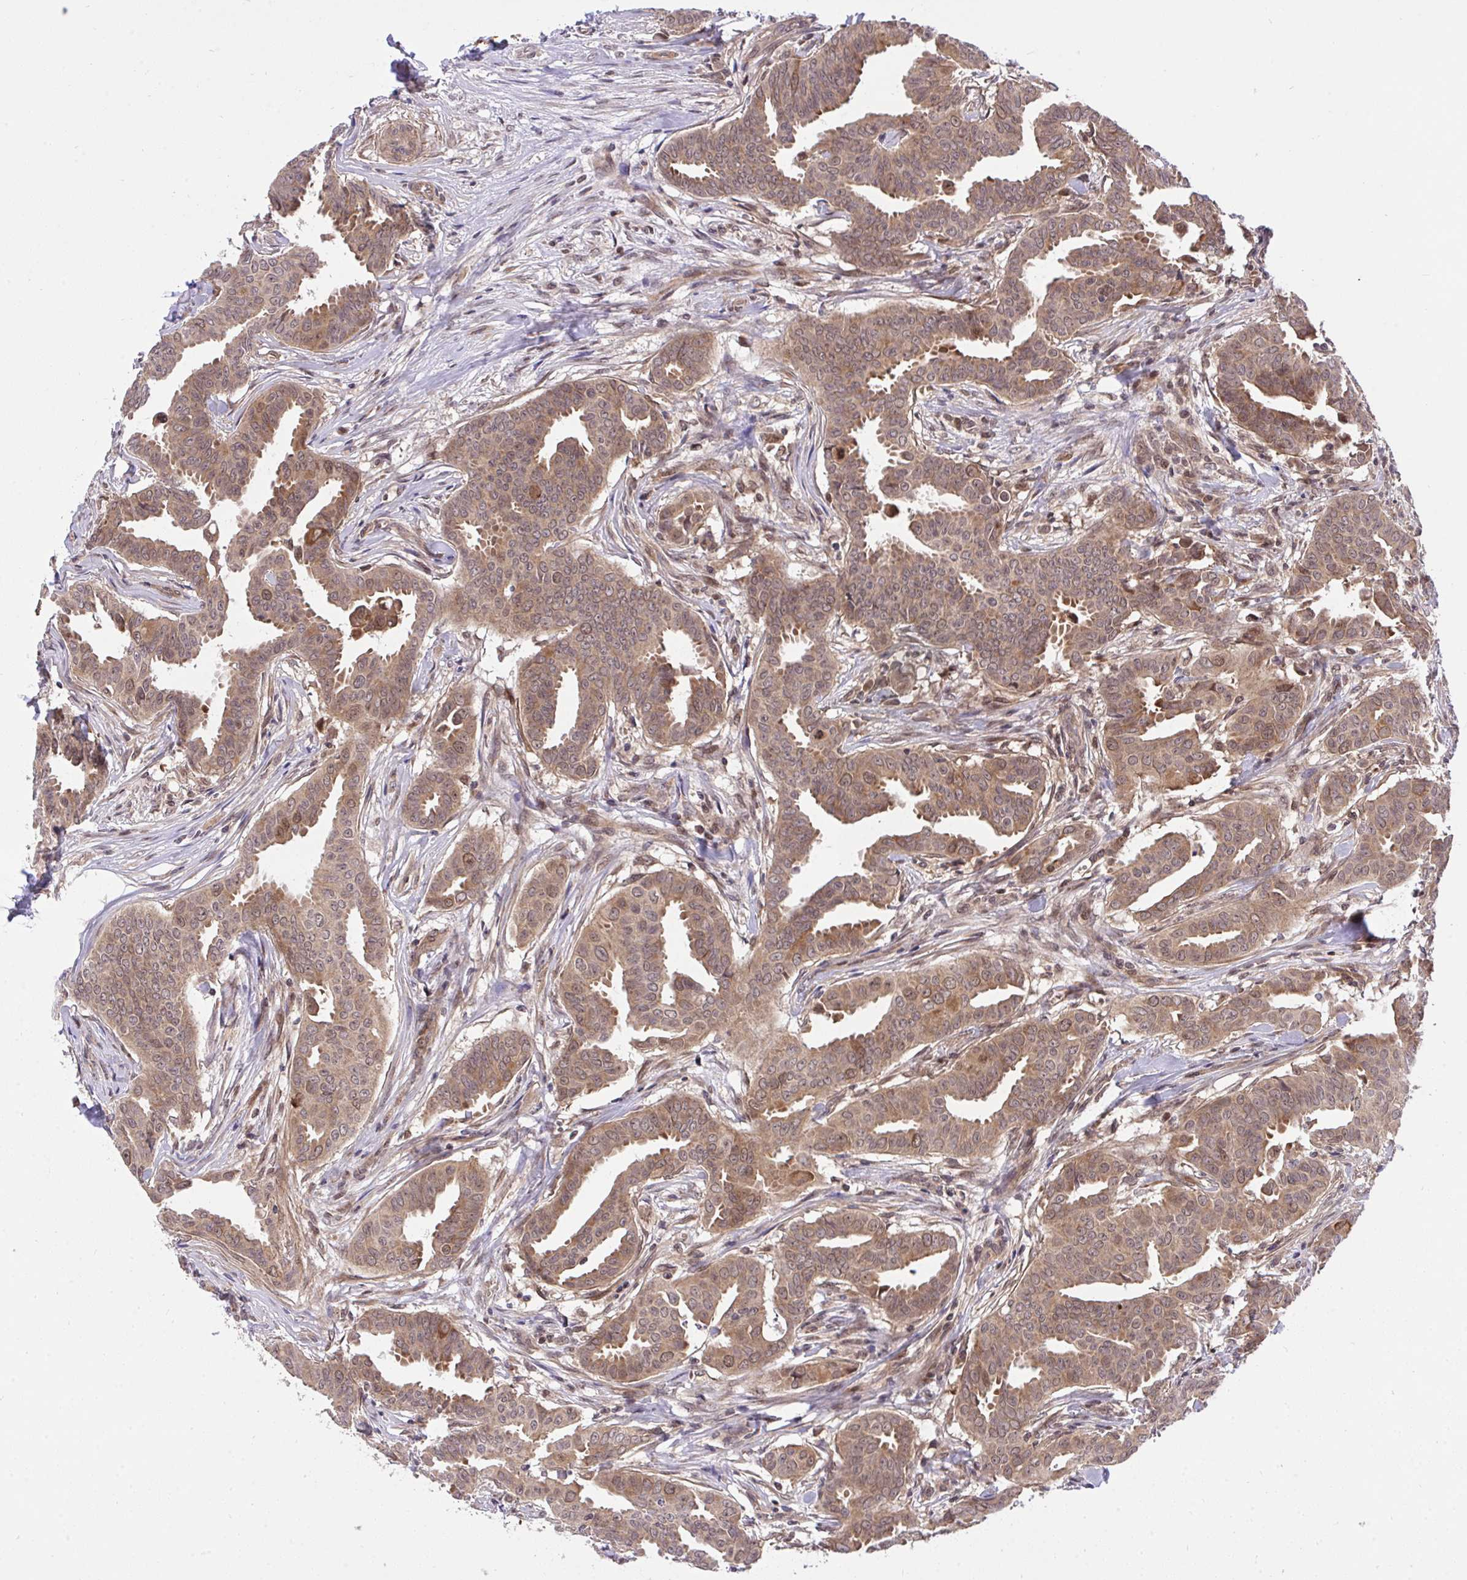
{"staining": {"intensity": "moderate", "quantity": ">75%", "location": "cytoplasmic/membranous"}, "tissue": "breast cancer", "cell_type": "Tumor cells", "image_type": "cancer", "snomed": [{"axis": "morphology", "description": "Duct carcinoma"}, {"axis": "topography", "description": "Breast"}], "caption": "IHC histopathology image of breast cancer (intraductal carcinoma) stained for a protein (brown), which exhibits medium levels of moderate cytoplasmic/membranous positivity in about >75% of tumor cells.", "gene": "ERI1", "patient": {"sex": "female", "age": 45}}